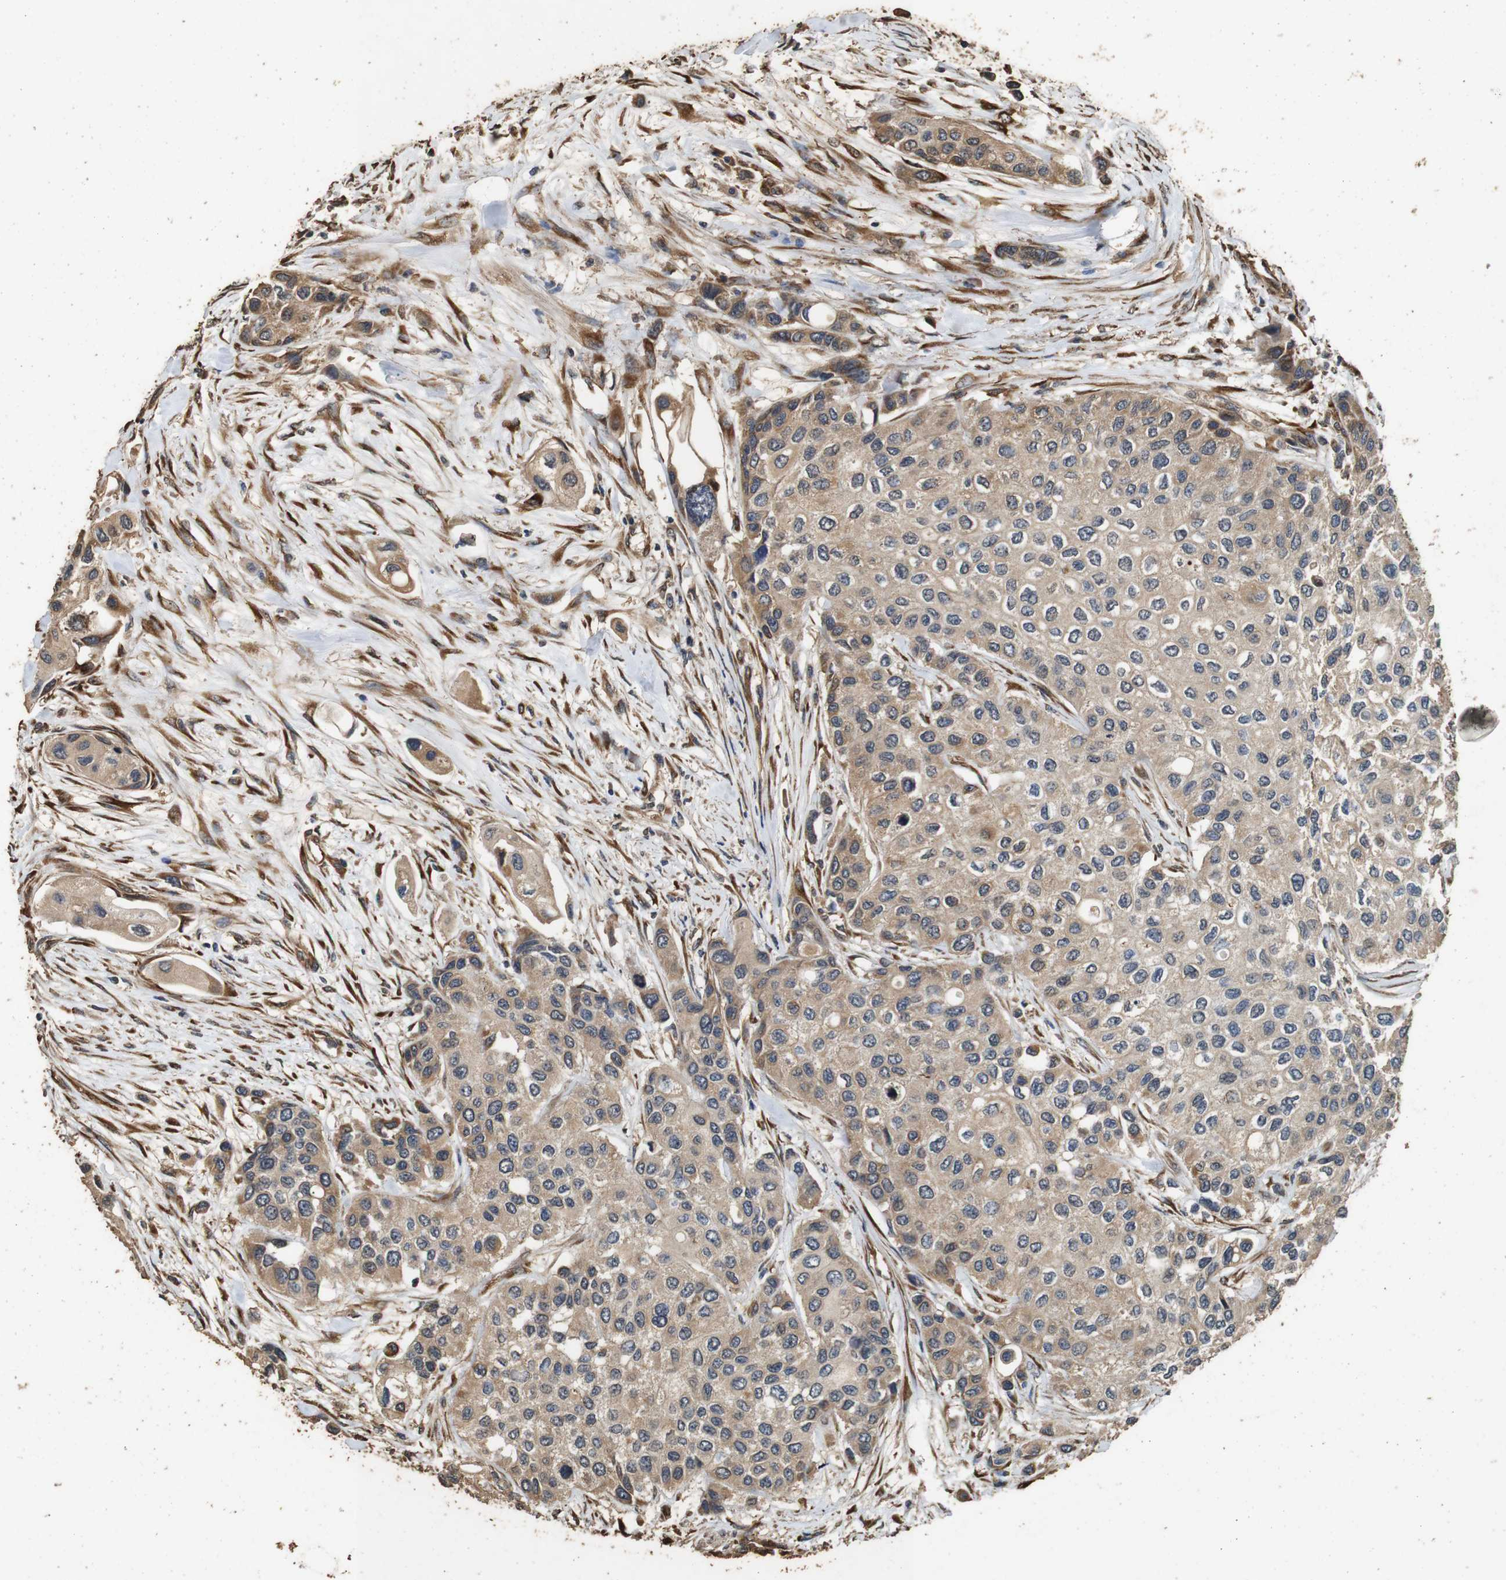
{"staining": {"intensity": "weak", "quantity": ">75%", "location": "cytoplasmic/membranous"}, "tissue": "urothelial cancer", "cell_type": "Tumor cells", "image_type": "cancer", "snomed": [{"axis": "morphology", "description": "Urothelial carcinoma, High grade"}, {"axis": "topography", "description": "Urinary bladder"}], "caption": "Urothelial carcinoma (high-grade) stained with a brown dye displays weak cytoplasmic/membranous positive positivity in about >75% of tumor cells.", "gene": "CNPY4", "patient": {"sex": "female", "age": 56}}